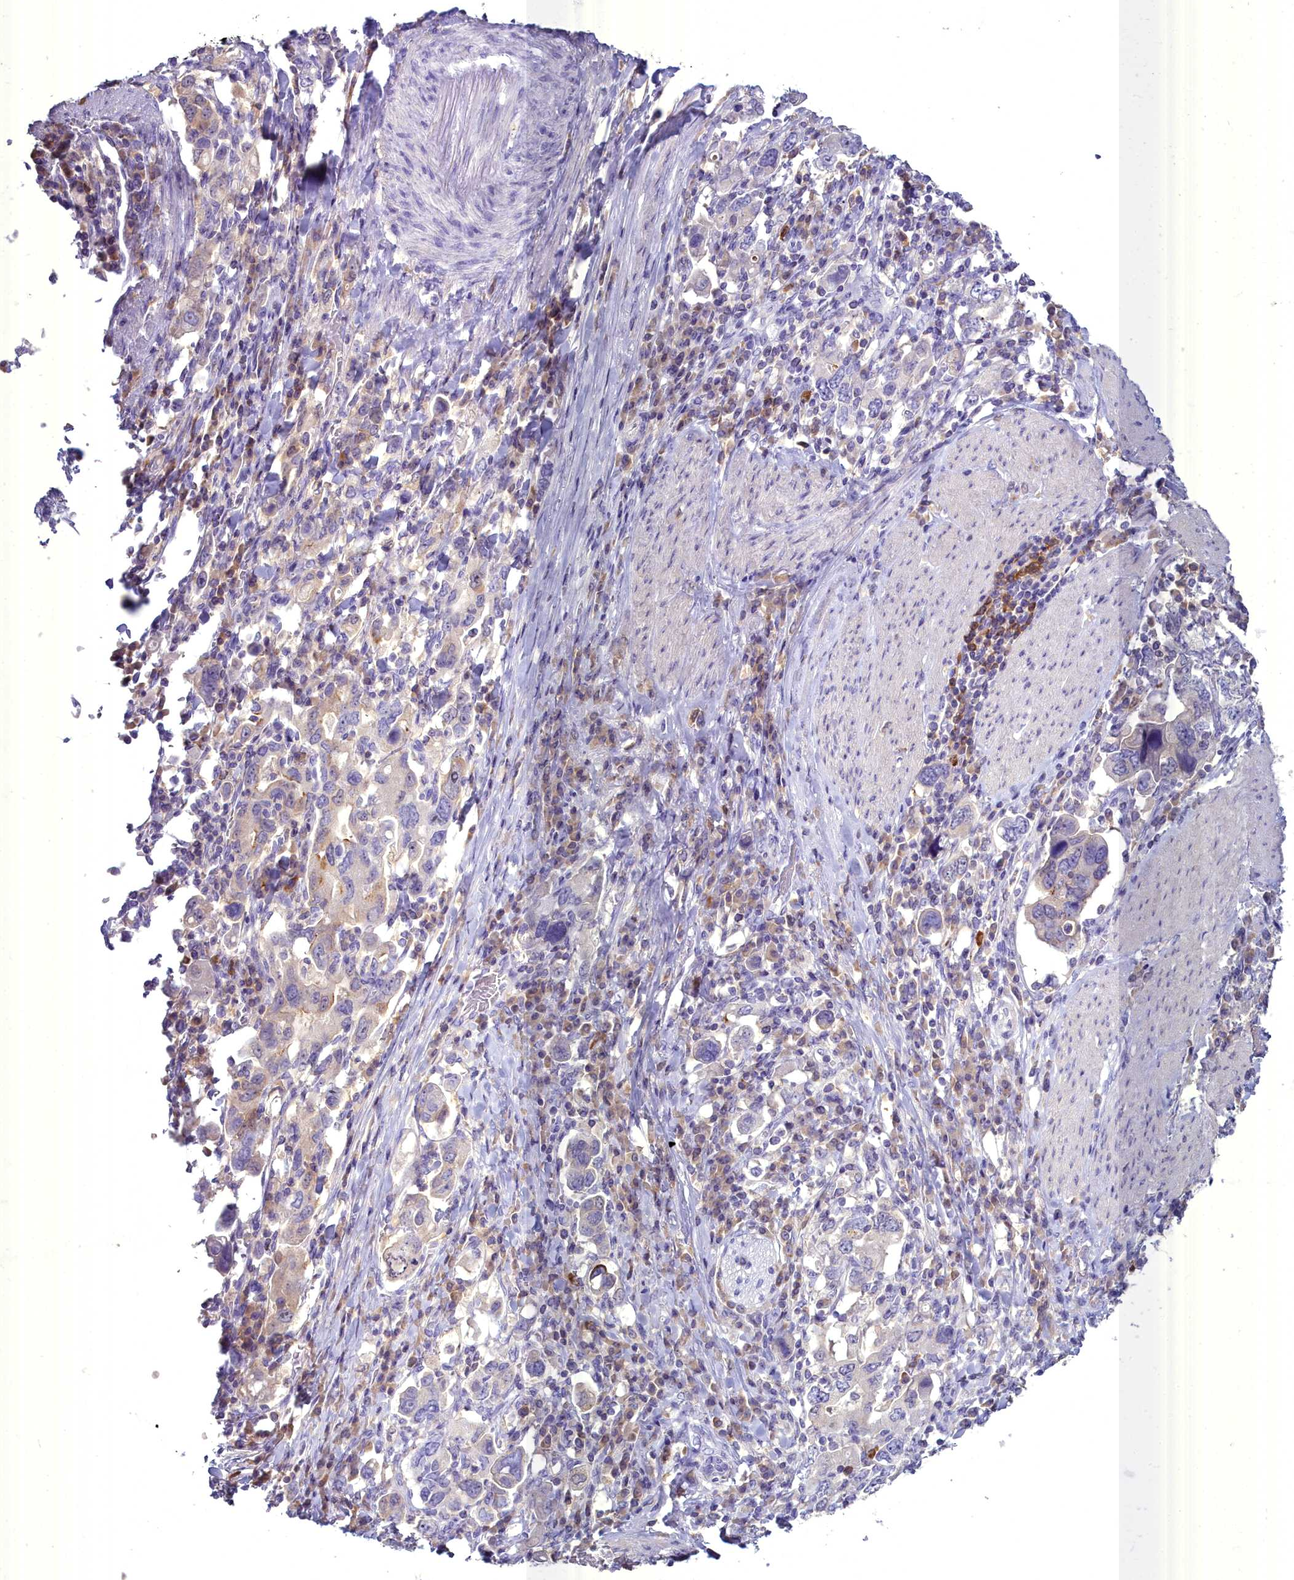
{"staining": {"intensity": "moderate", "quantity": "<25%", "location": "cytoplasmic/membranous"}, "tissue": "stomach cancer", "cell_type": "Tumor cells", "image_type": "cancer", "snomed": [{"axis": "morphology", "description": "Adenocarcinoma, NOS"}, {"axis": "topography", "description": "Stomach, upper"}, {"axis": "topography", "description": "Stomach"}], "caption": "High-power microscopy captured an IHC histopathology image of stomach adenocarcinoma, revealing moderate cytoplasmic/membranous positivity in about <25% of tumor cells.", "gene": "BLNK", "patient": {"sex": "male", "age": 62}}